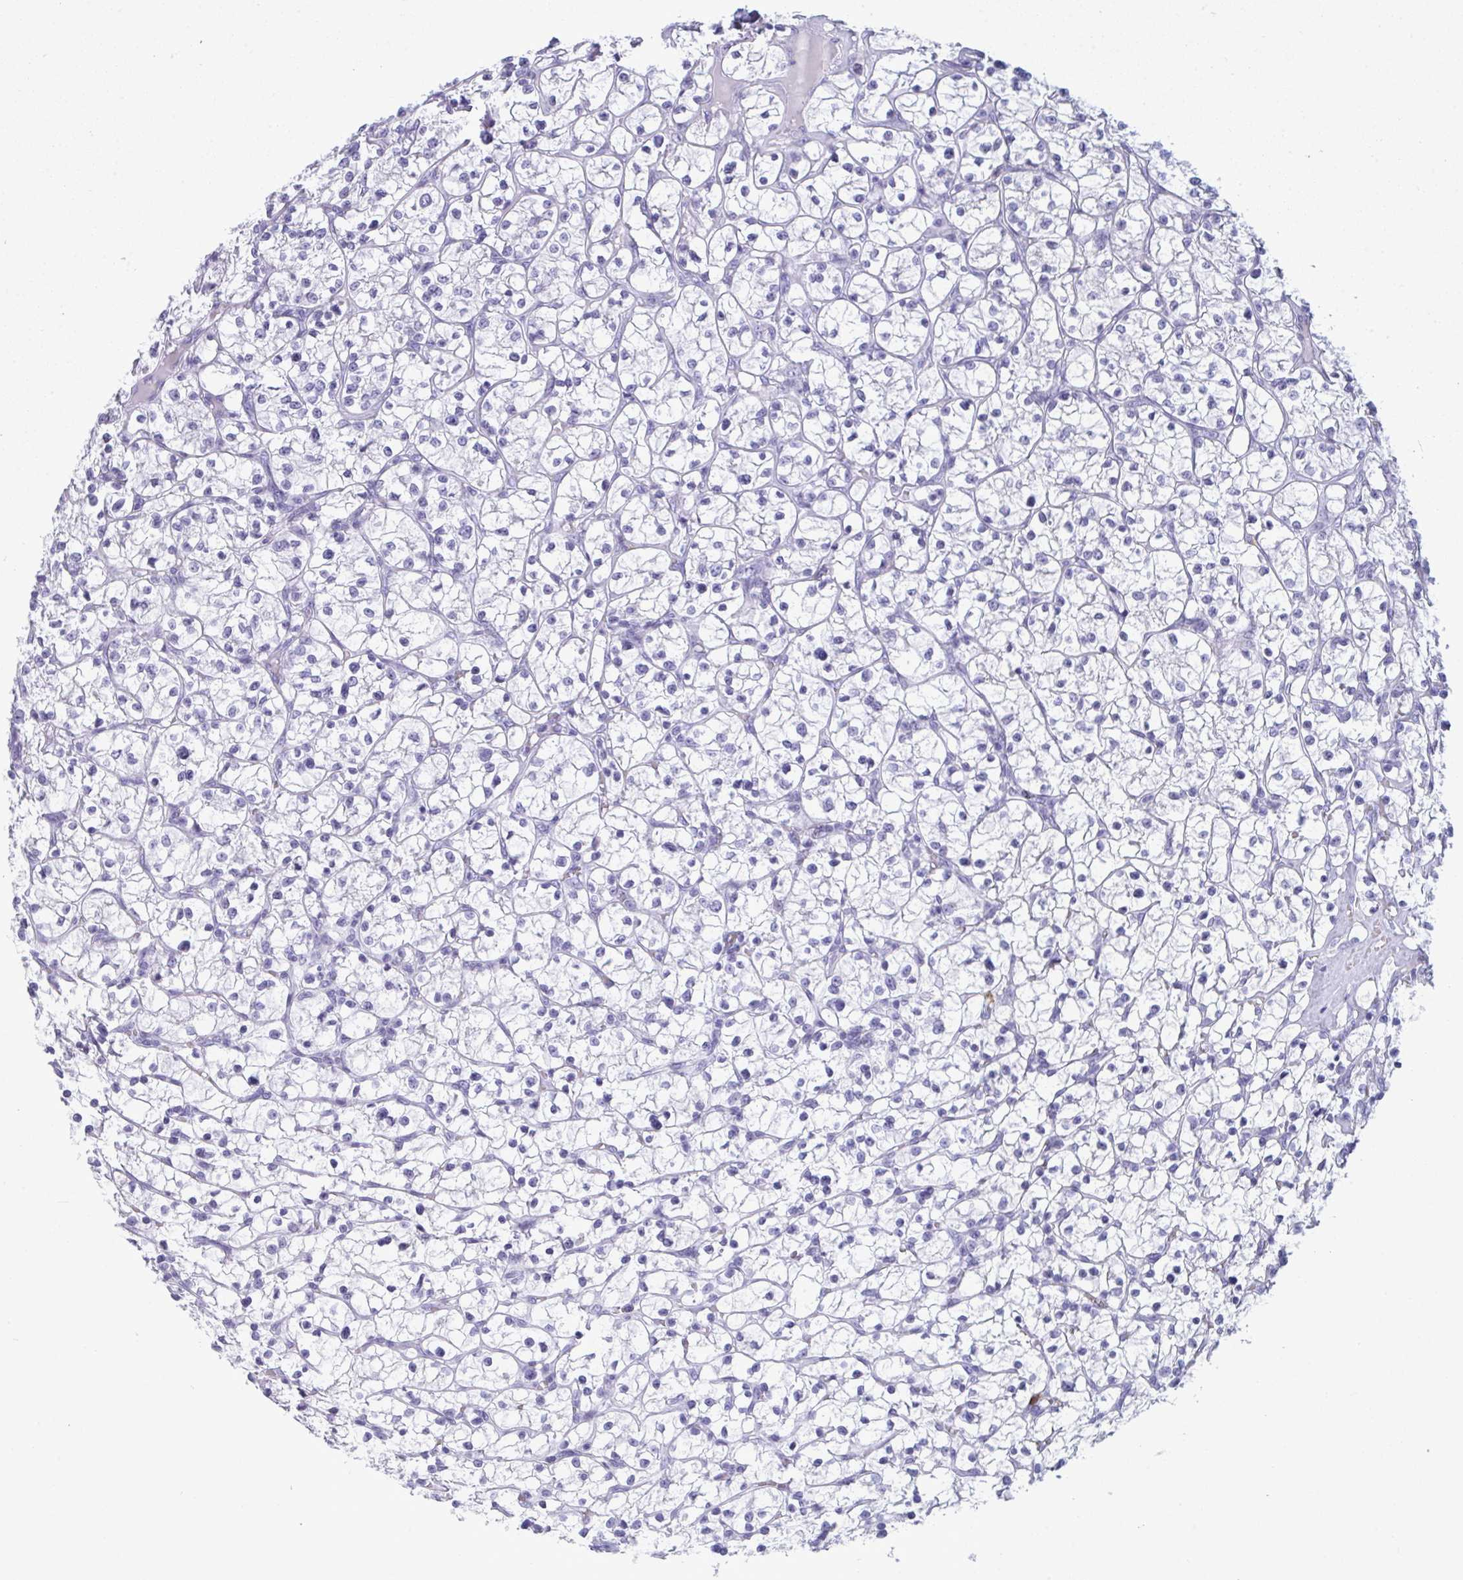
{"staining": {"intensity": "negative", "quantity": "none", "location": "none"}, "tissue": "renal cancer", "cell_type": "Tumor cells", "image_type": "cancer", "snomed": [{"axis": "morphology", "description": "Adenocarcinoma, NOS"}, {"axis": "topography", "description": "Kidney"}], "caption": "Human renal cancer stained for a protein using immunohistochemistry displays no staining in tumor cells.", "gene": "ARHGAP42", "patient": {"sex": "female", "age": 64}}